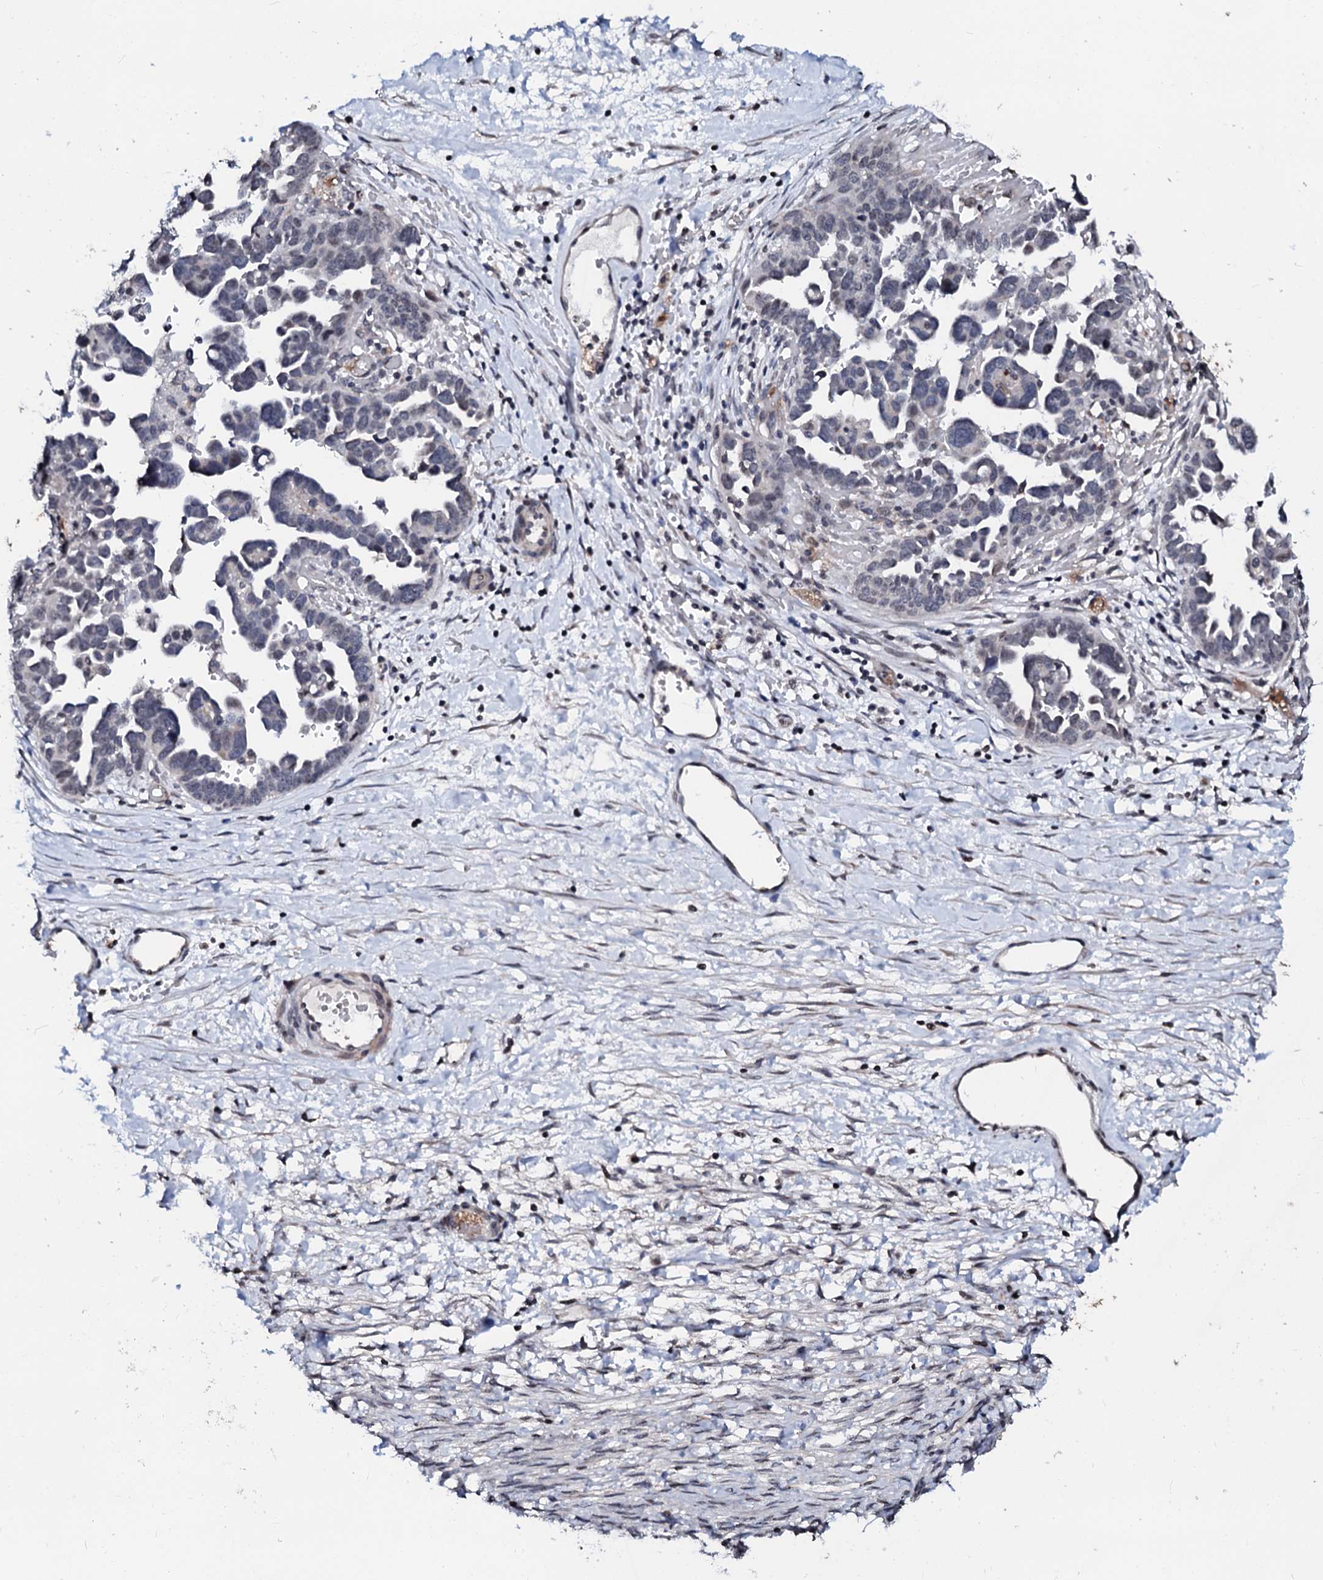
{"staining": {"intensity": "negative", "quantity": "none", "location": "none"}, "tissue": "ovarian cancer", "cell_type": "Tumor cells", "image_type": "cancer", "snomed": [{"axis": "morphology", "description": "Cystadenocarcinoma, serous, NOS"}, {"axis": "topography", "description": "Ovary"}], "caption": "Immunohistochemical staining of ovarian cancer (serous cystadenocarcinoma) reveals no significant positivity in tumor cells.", "gene": "LSM11", "patient": {"sex": "female", "age": 54}}